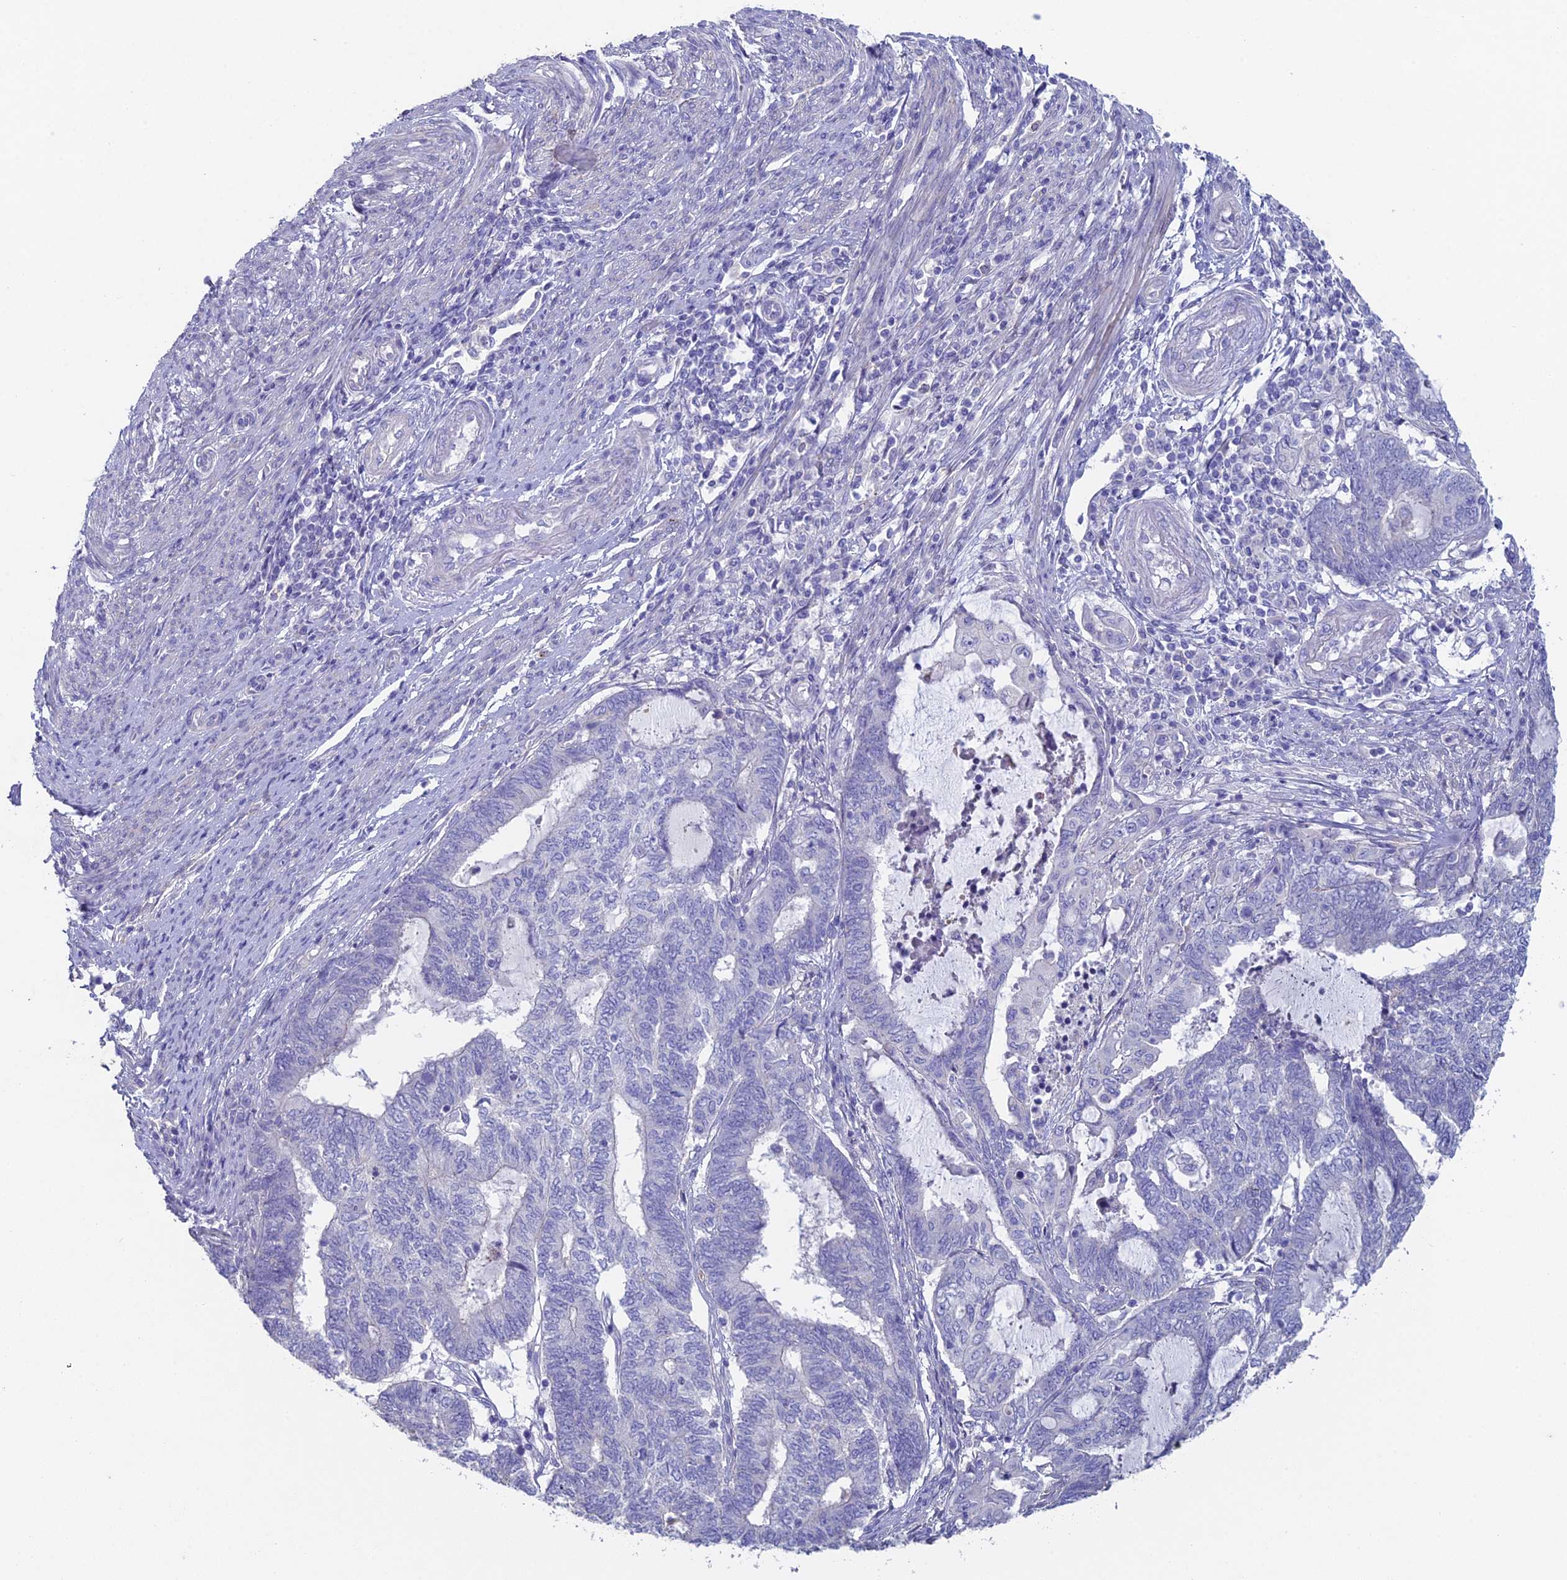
{"staining": {"intensity": "negative", "quantity": "none", "location": "none"}, "tissue": "endometrial cancer", "cell_type": "Tumor cells", "image_type": "cancer", "snomed": [{"axis": "morphology", "description": "Adenocarcinoma, NOS"}, {"axis": "topography", "description": "Uterus"}, {"axis": "topography", "description": "Endometrium"}], "caption": "Image shows no significant protein staining in tumor cells of adenocarcinoma (endometrial).", "gene": "NCAM1", "patient": {"sex": "female", "age": 70}}